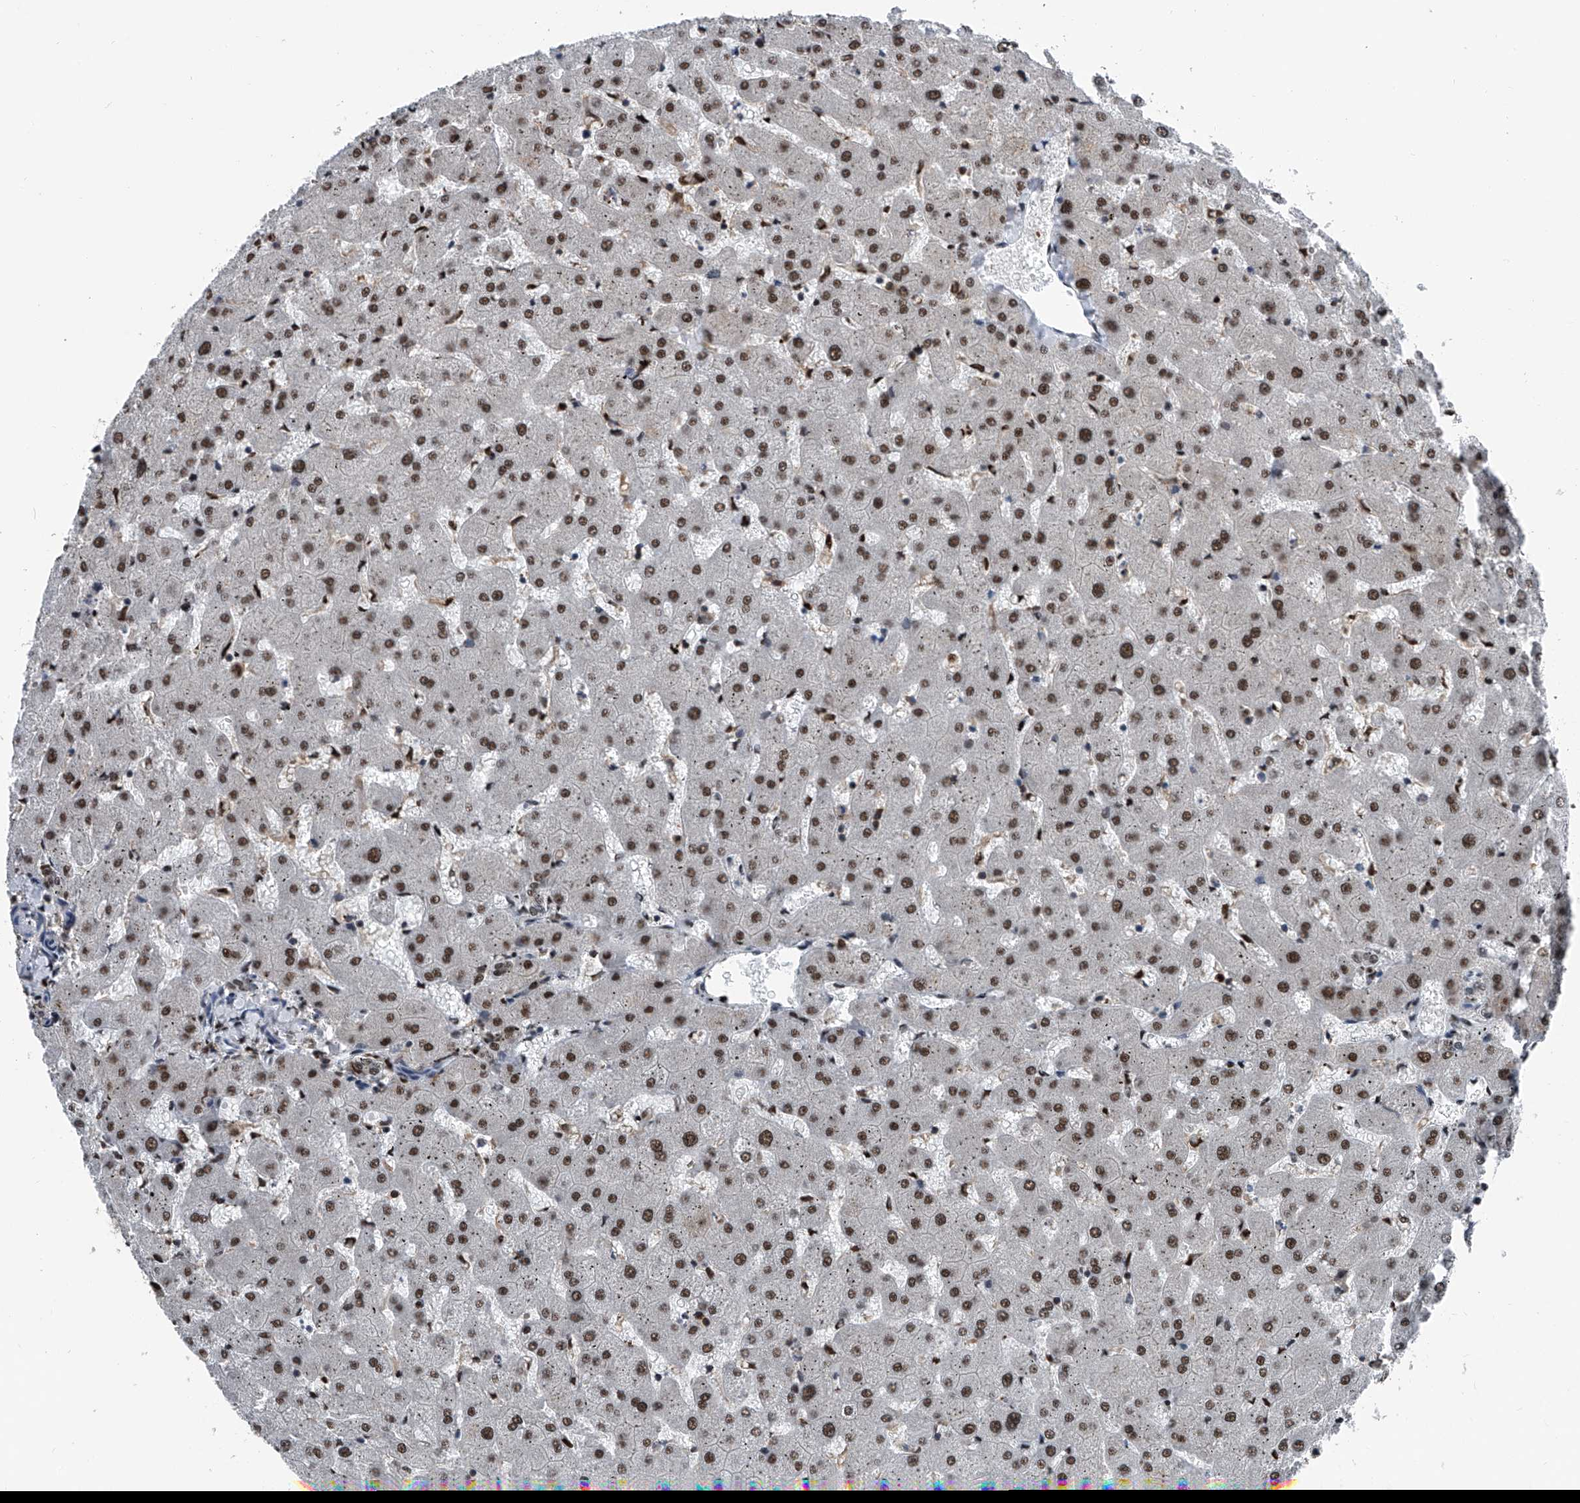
{"staining": {"intensity": "moderate", "quantity": "<25%", "location": "nuclear"}, "tissue": "liver", "cell_type": "Cholangiocytes", "image_type": "normal", "snomed": [{"axis": "morphology", "description": "Normal tissue, NOS"}, {"axis": "topography", "description": "Liver"}], "caption": "The image exhibits staining of unremarkable liver, revealing moderate nuclear protein positivity (brown color) within cholangiocytes.", "gene": "FKBP5", "patient": {"sex": "female", "age": 63}}